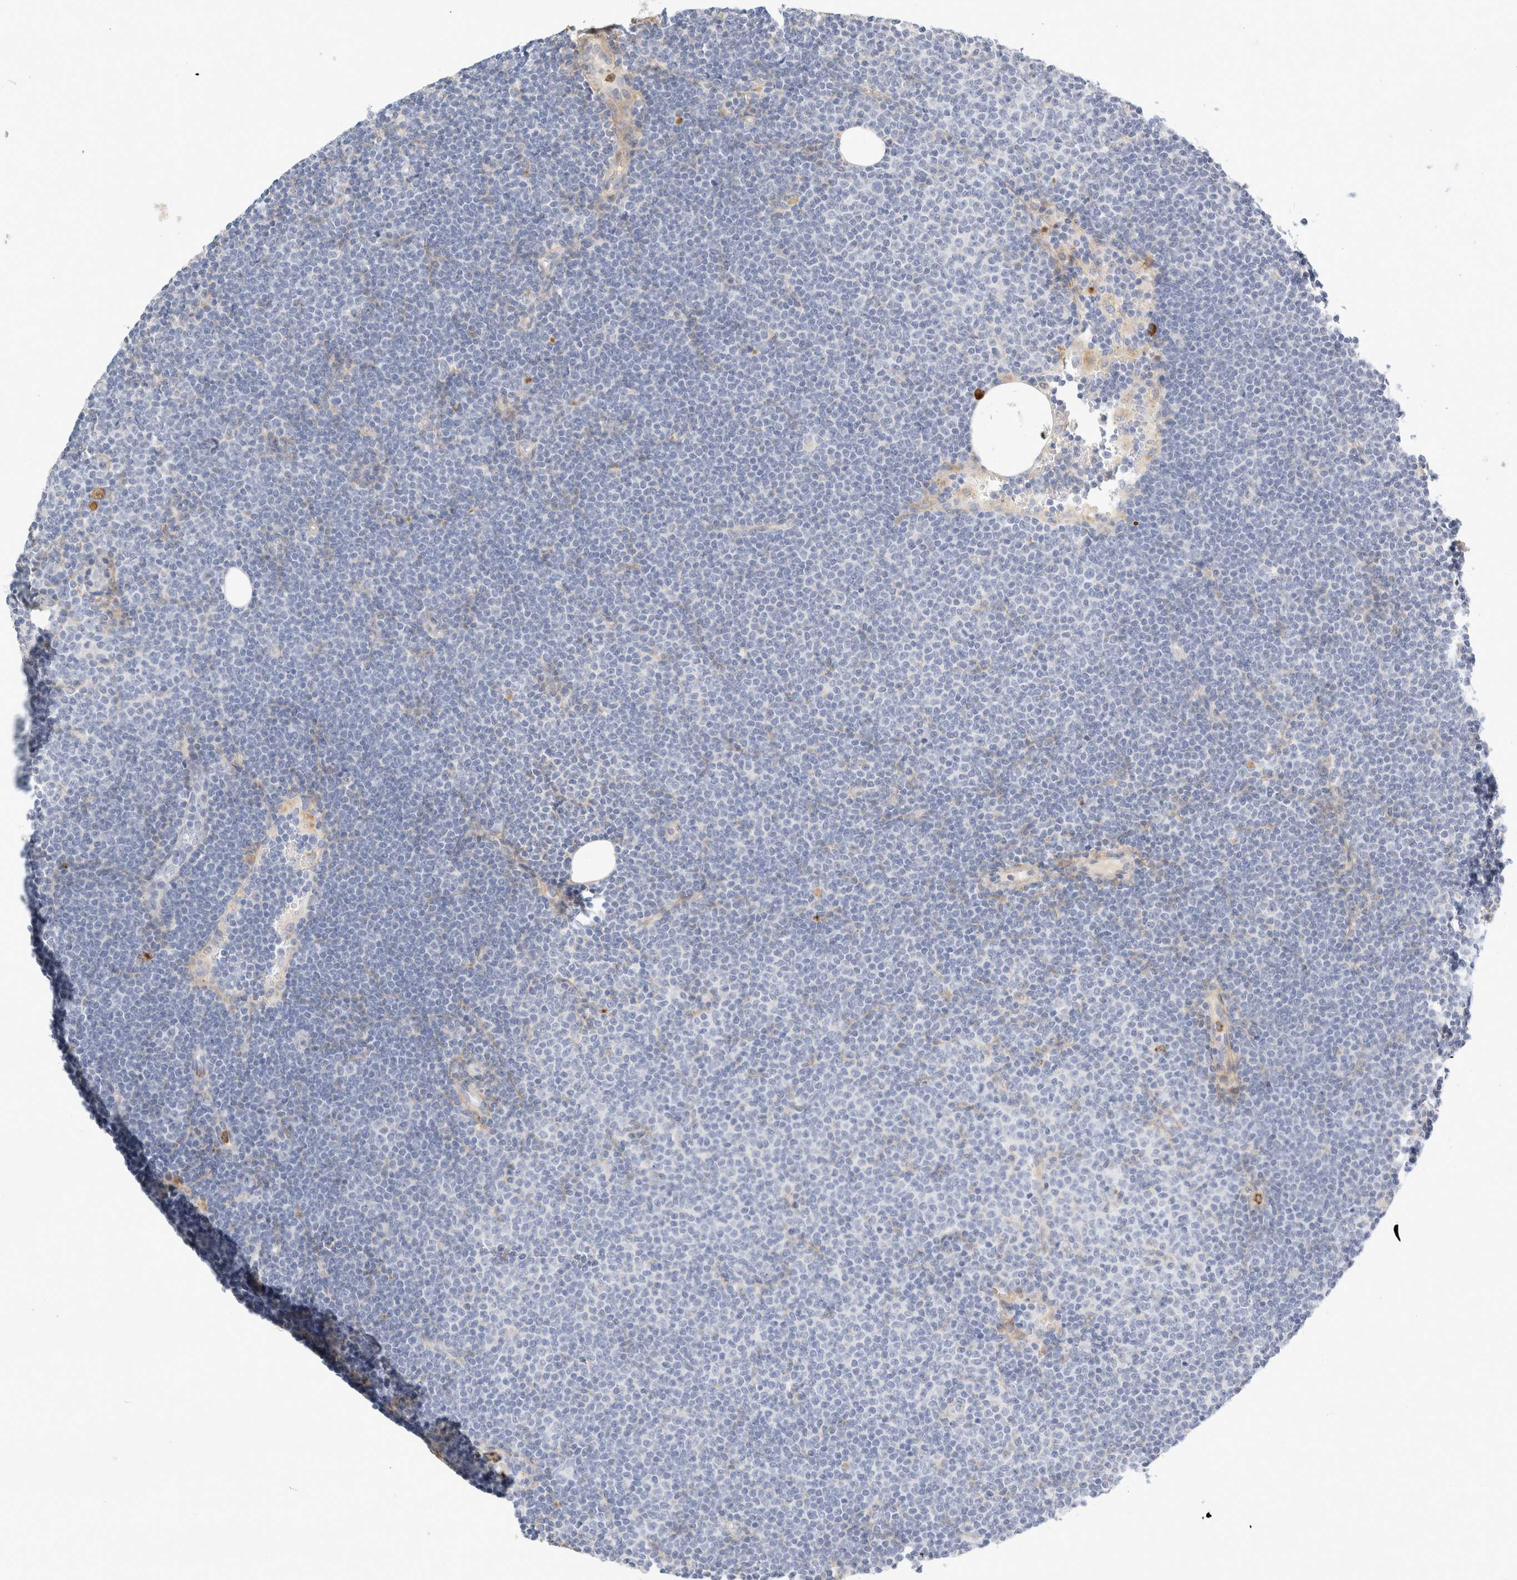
{"staining": {"intensity": "negative", "quantity": "none", "location": "none"}, "tissue": "lymphoma", "cell_type": "Tumor cells", "image_type": "cancer", "snomed": [{"axis": "morphology", "description": "Malignant lymphoma, non-Hodgkin's type, Low grade"}, {"axis": "topography", "description": "Lymph node"}], "caption": "Histopathology image shows no significant protein staining in tumor cells of lymphoma. (Immunohistochemistry (ihc), brightfield microscopy, high magnification).", "gene": "FGL2", "patient": {"sex": "female", "age": 53}}